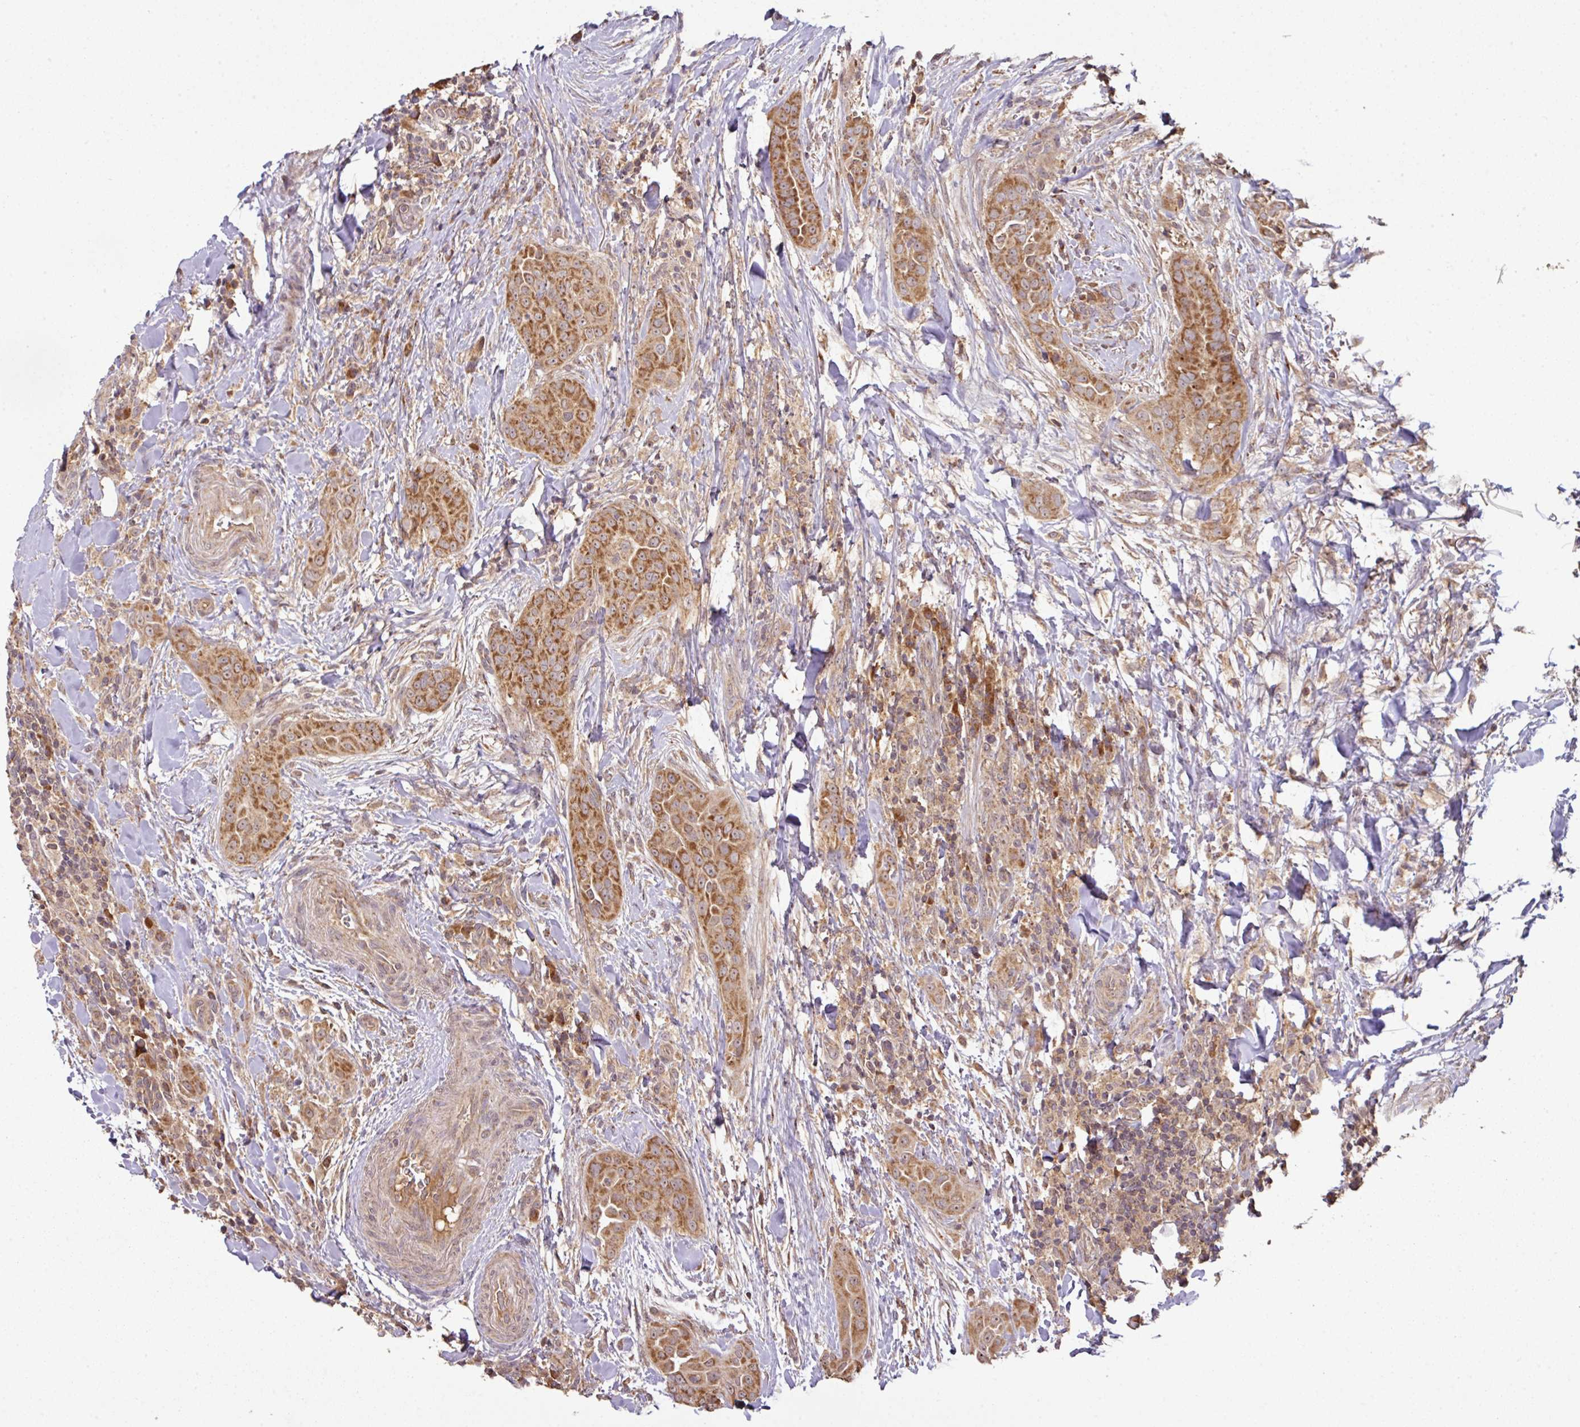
{"staining": {"intensity": "strong", "quantity": ">75%", "location": "cytoplasmic/membranous"}, "tissue": "thyroid cancer", "cell_type": "Tumor cells", "image_type": "cancer", "snomed": [{"axis": "morphology", "description": "Papillary adenocarcinoma, NOS"}, {"axis": "topography", "description": "Thyroid gland"}], "caption": "Immunohistochemistry photomicrograph of human thyroid cancer (papillary adenocarcinoma) stained for a protein (brown), which reveals high levels of strong cytoplasmic/membranous positivity in about >75% of tumor cells.", "gene": "MRRF", "patient": {"sex": "male", "age": 61}}